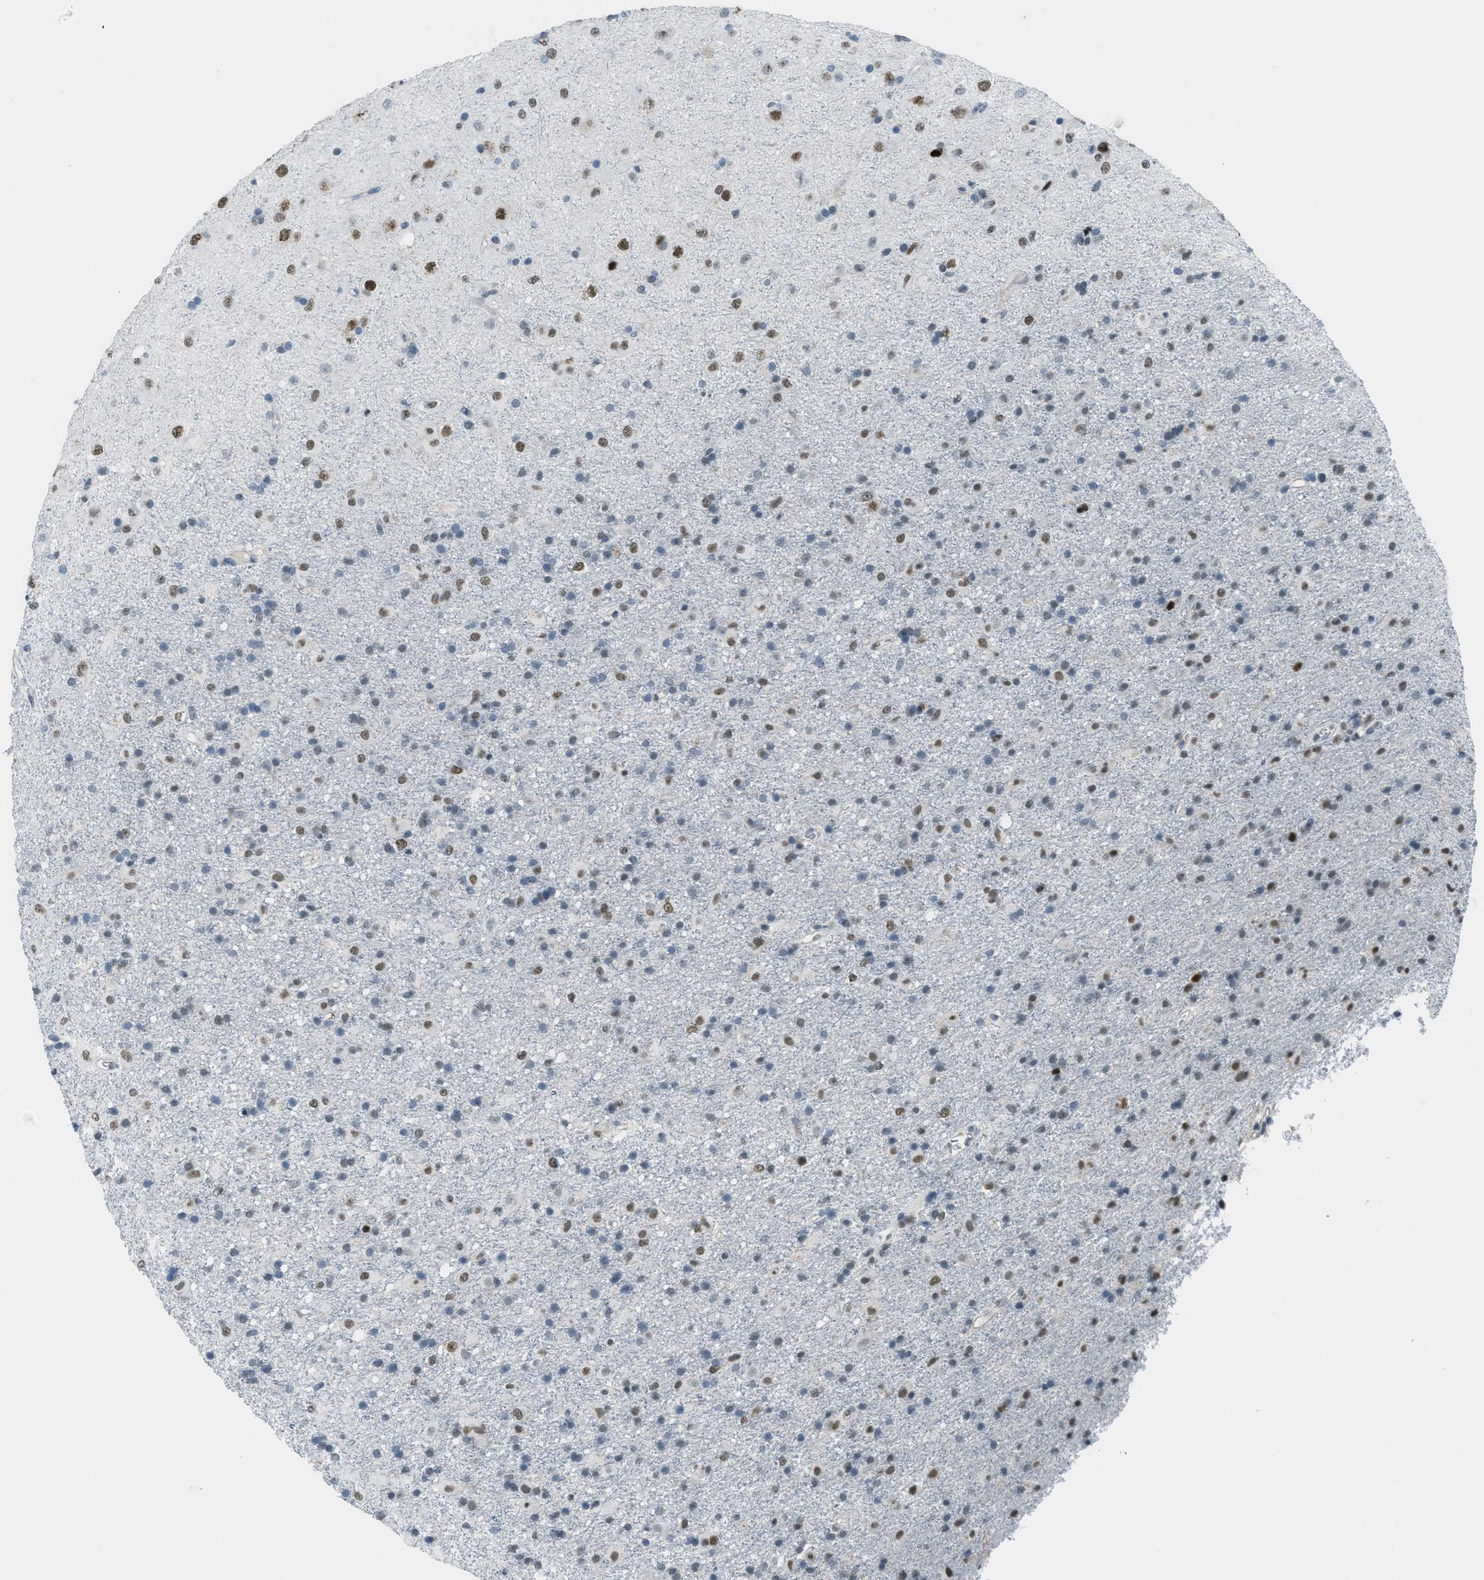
{"staining": {"intensity": "moderate", "quantity": ">75%", "location": "nuclear"}, "tissue": "glioma", "cell_type": "Tumor cells", "image_type": "cancer", "snomed": [{"axis": "morphology", "description": "Glioma, malignant, Low grade"}, {"axis": "topography", "description": "Brain"}], "caption": "Immunohistochemistry (DAB) staining of human glioma demonstrates moderate nuclear protein expression in approximately >75% of tumor cells.", "gene": "TTC13", "patient": {"sex": "male", "age": 65}}